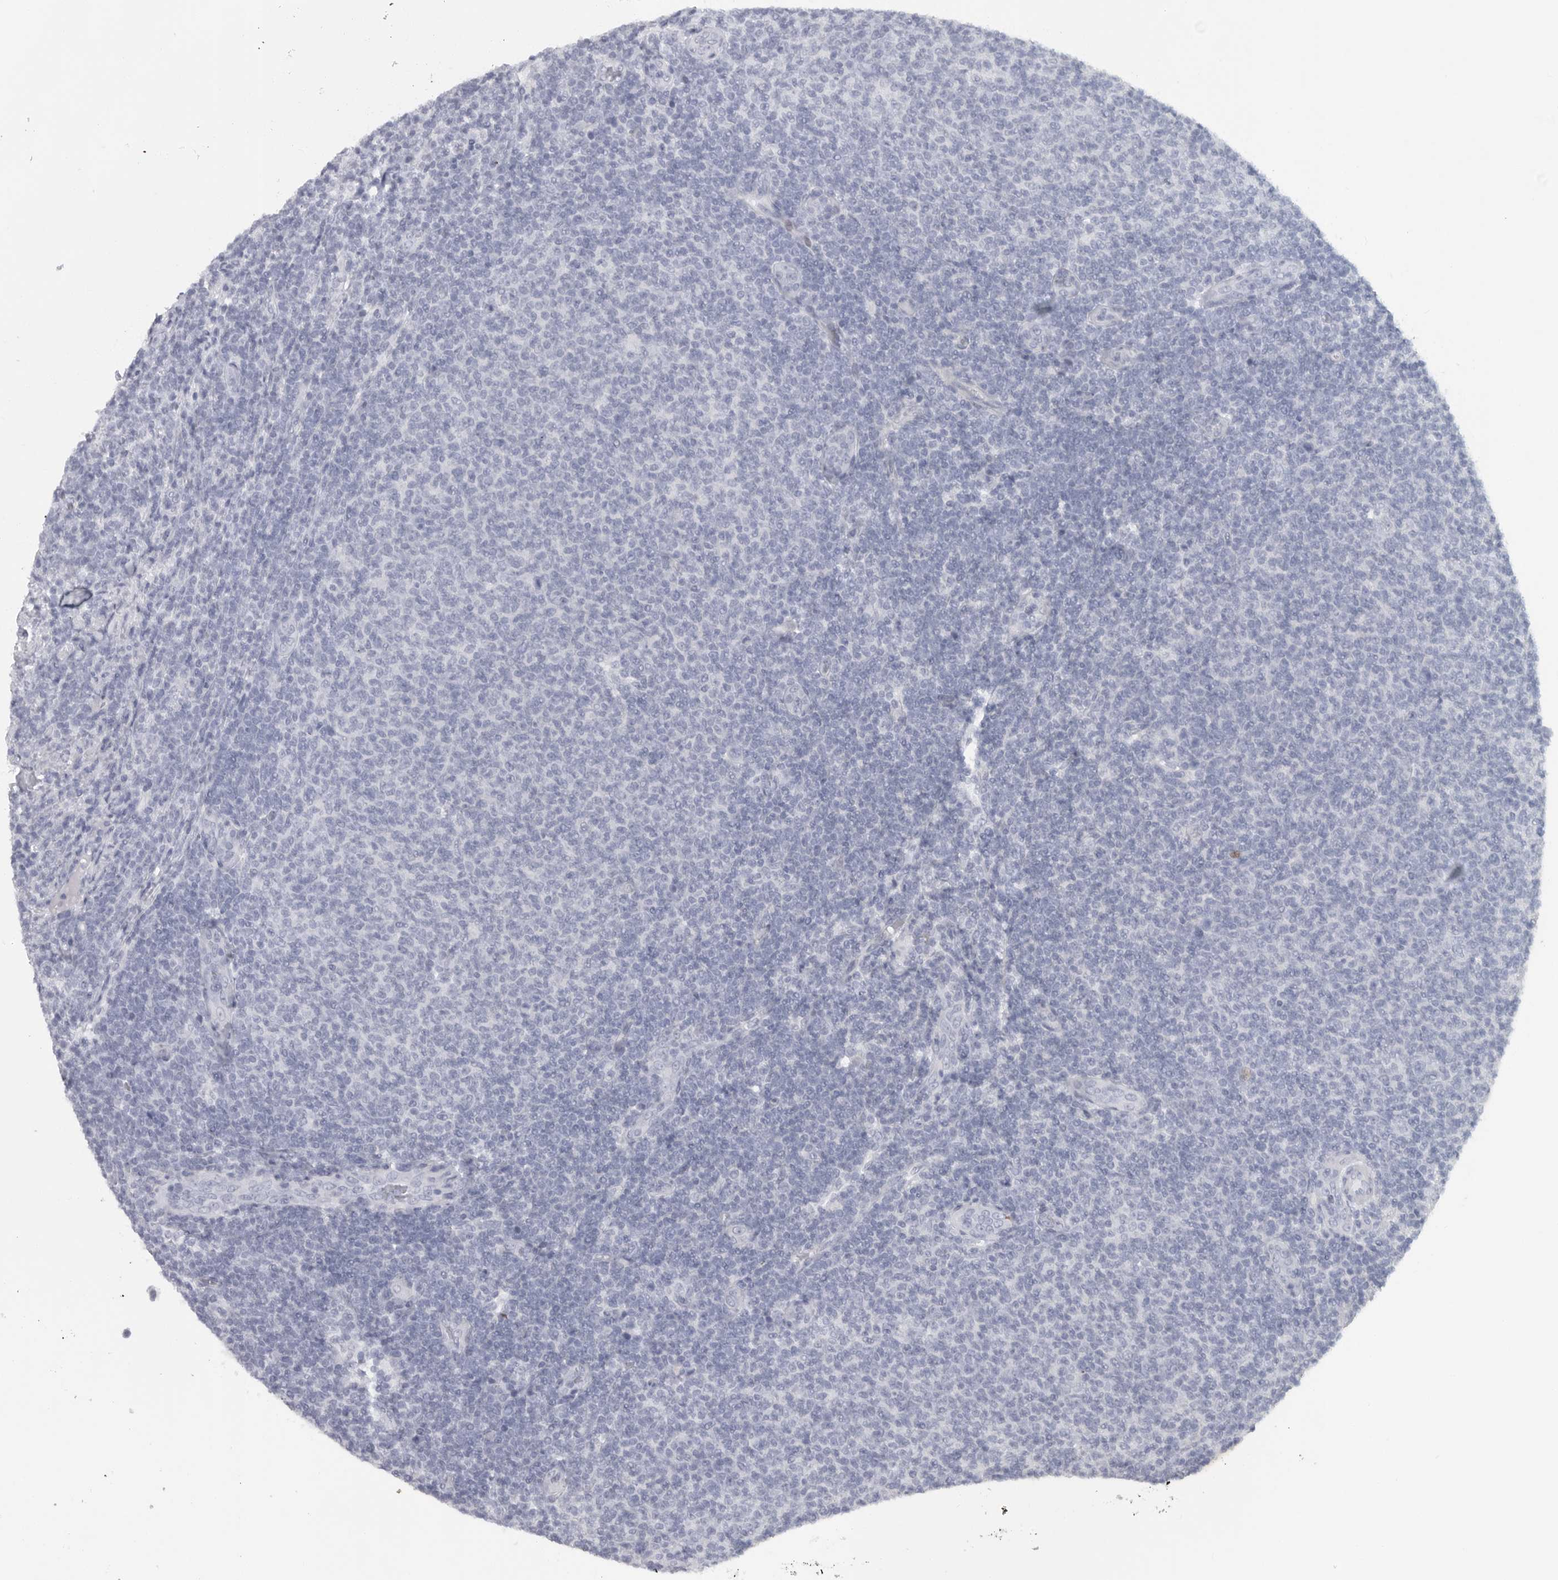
{"staining": {"intensity": "negative", "quantity": "none", "location": "none"}, "tissue": "lymphoma", "cell_type": "Tumor cells", "image_type": "cancer", "snomed": [{"axis": "morphology", "description": "Malignant lymphoma, non-Hodgkin's type, Low grade"}, {"axis": "topography", "description": "Lymph node"}], "caption": "The micrograph exhibits no significant staining in tumor cells of low-grade malignant lymphoma, non-Hodgkin's type.", "gene": "TNR", "patient": {"sex": "male", "age": 66}}